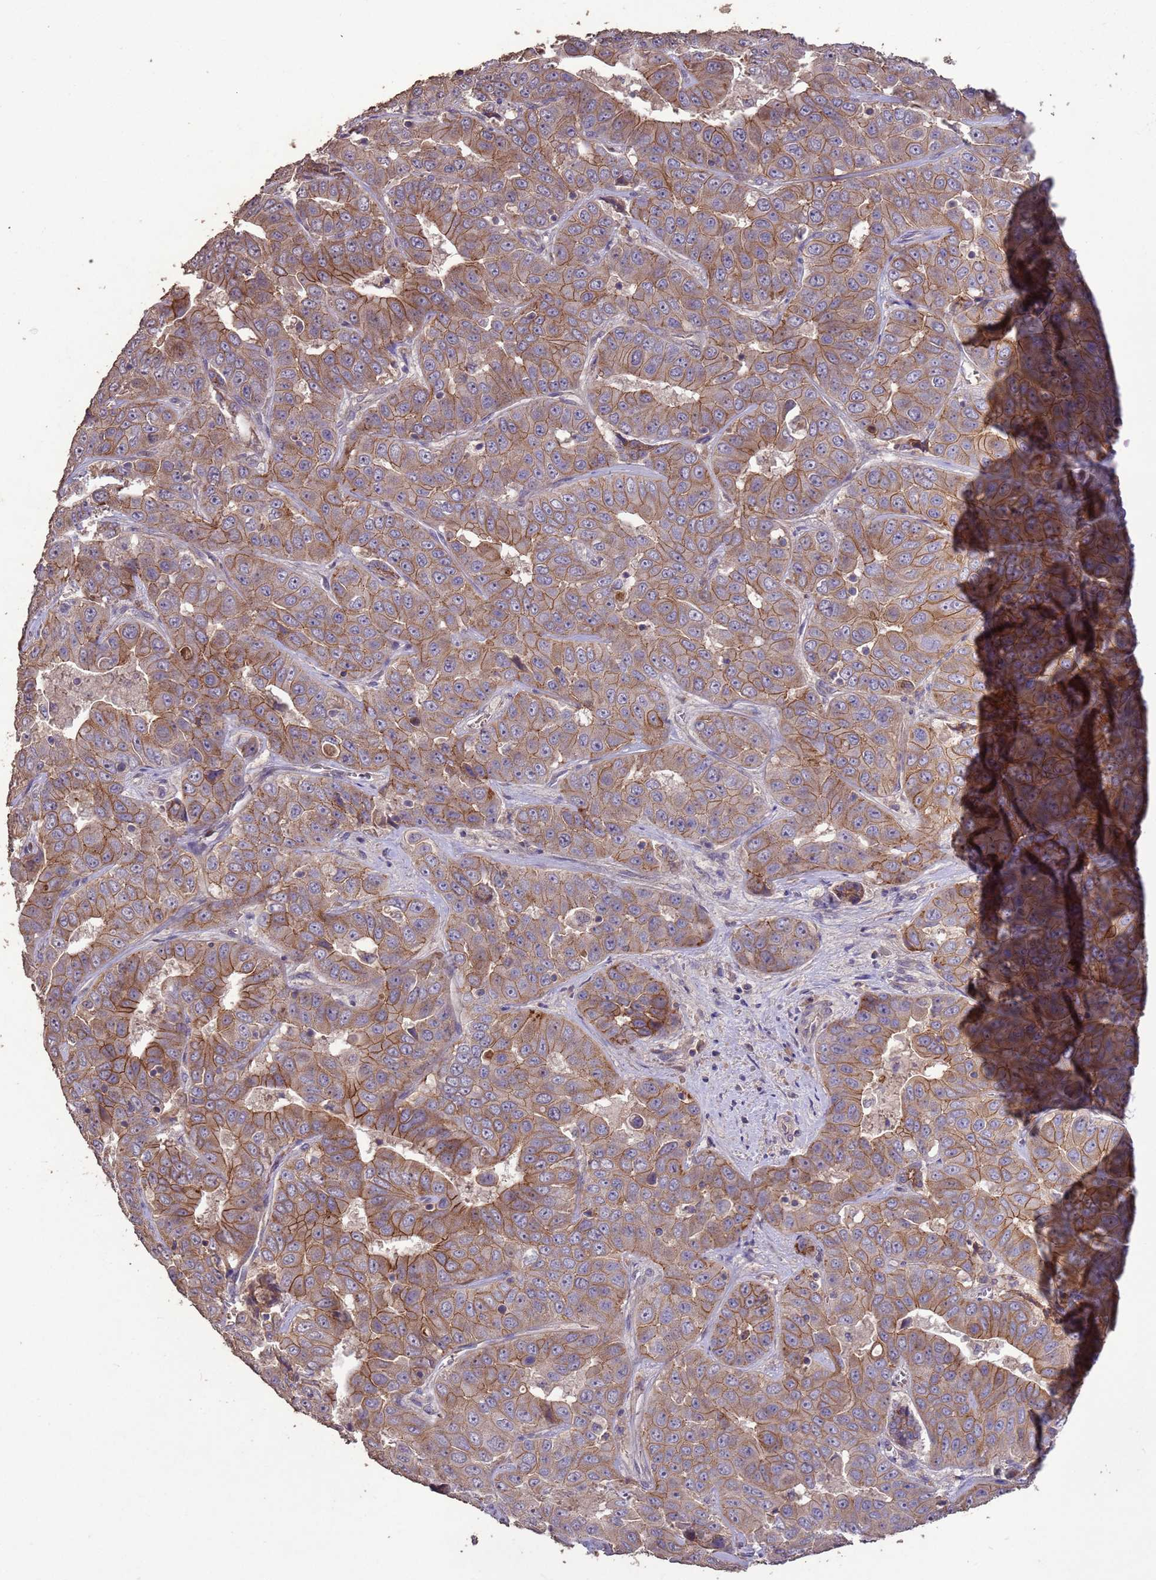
{"staining": {"intensity": "moderate", "quantity": ">75%", "location": "cytoplasmic/membranous"}, "tissue": "liver cancer", "cell_type": "Tumor cells", "image_type": "cancer", "snomed": [{"axis": "morphology", "description": "Cholangiocarcinoma"}, {"axis": "topography", "description": "Liver"}], "caption": "This histopathology image demonstrates liver cholangiocarcinoma stained with immunohistochemistry to label a protein in brown. The cytoplasmic/membranous of tumor cells show moderate positivity for the protein. Nuclei are counter-stained blue.", "gene": "SLC9B2", "patient": {"sex": "female", "age": 52}}